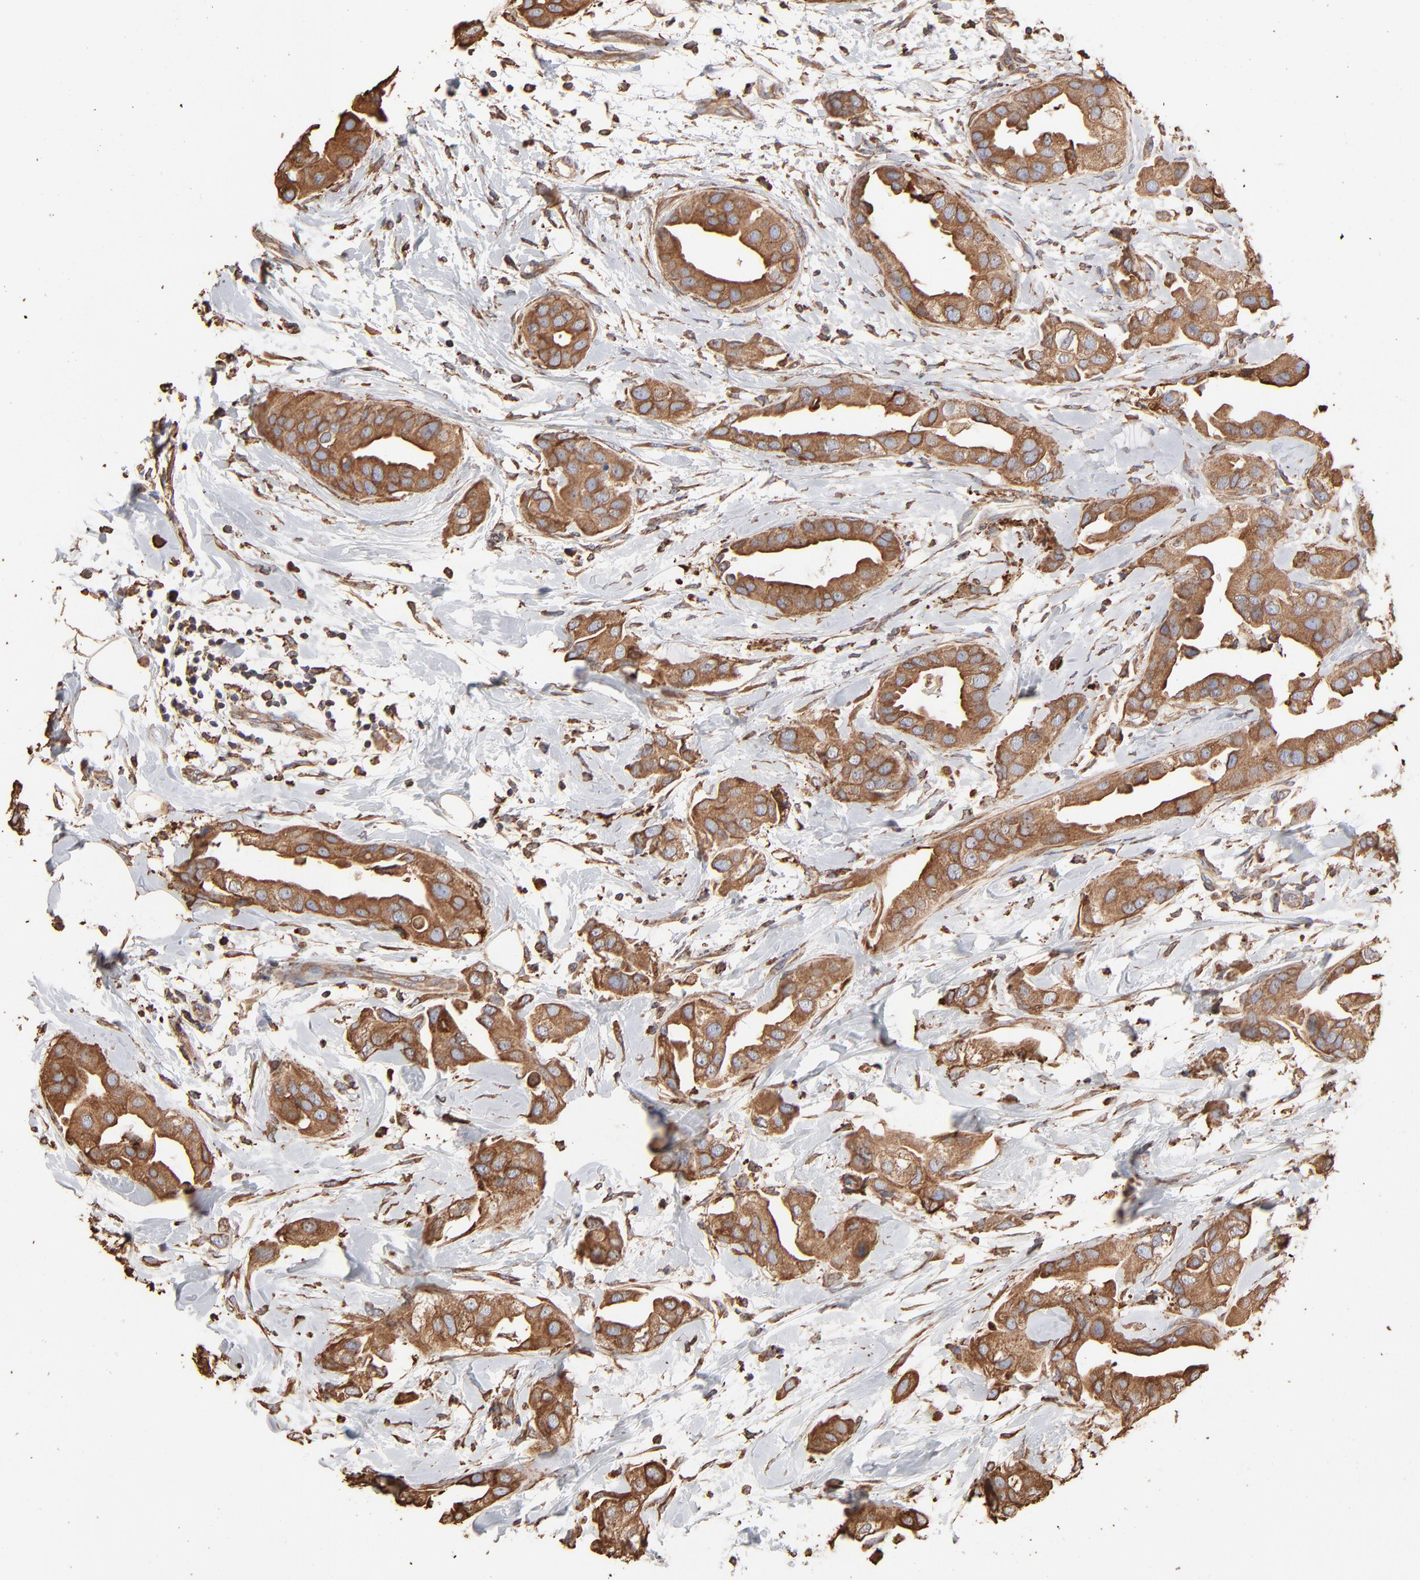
{"staining": {"intensity": "moderate", "quantity": ">75%", "location": "cytoplasmic/membranous"}, "tissue": "breast cancer", "cell_type": "Tumor cells", "image_type": "cancer", "snomed": [{"axis": "morphology", "description": "Duct carcinoma"}, {"axis": "topography", "description": "Breast"}], "caption": "Immunohistochemistry (DAB (3,3'-diaminobenzidine)) staining of breast cancer (infiltrating ductal carcinoma) shows moderate cytoplasmic/membranous protein staining in about >75% of tumor cells. The staining was performed using DAB to visualize the protein expression in brown, while the nuclei were stained in blue with hematoxylin (Magnification: 20x).", "gene": "PDIA3", "patient": {"sex": "female", "age": 40}}